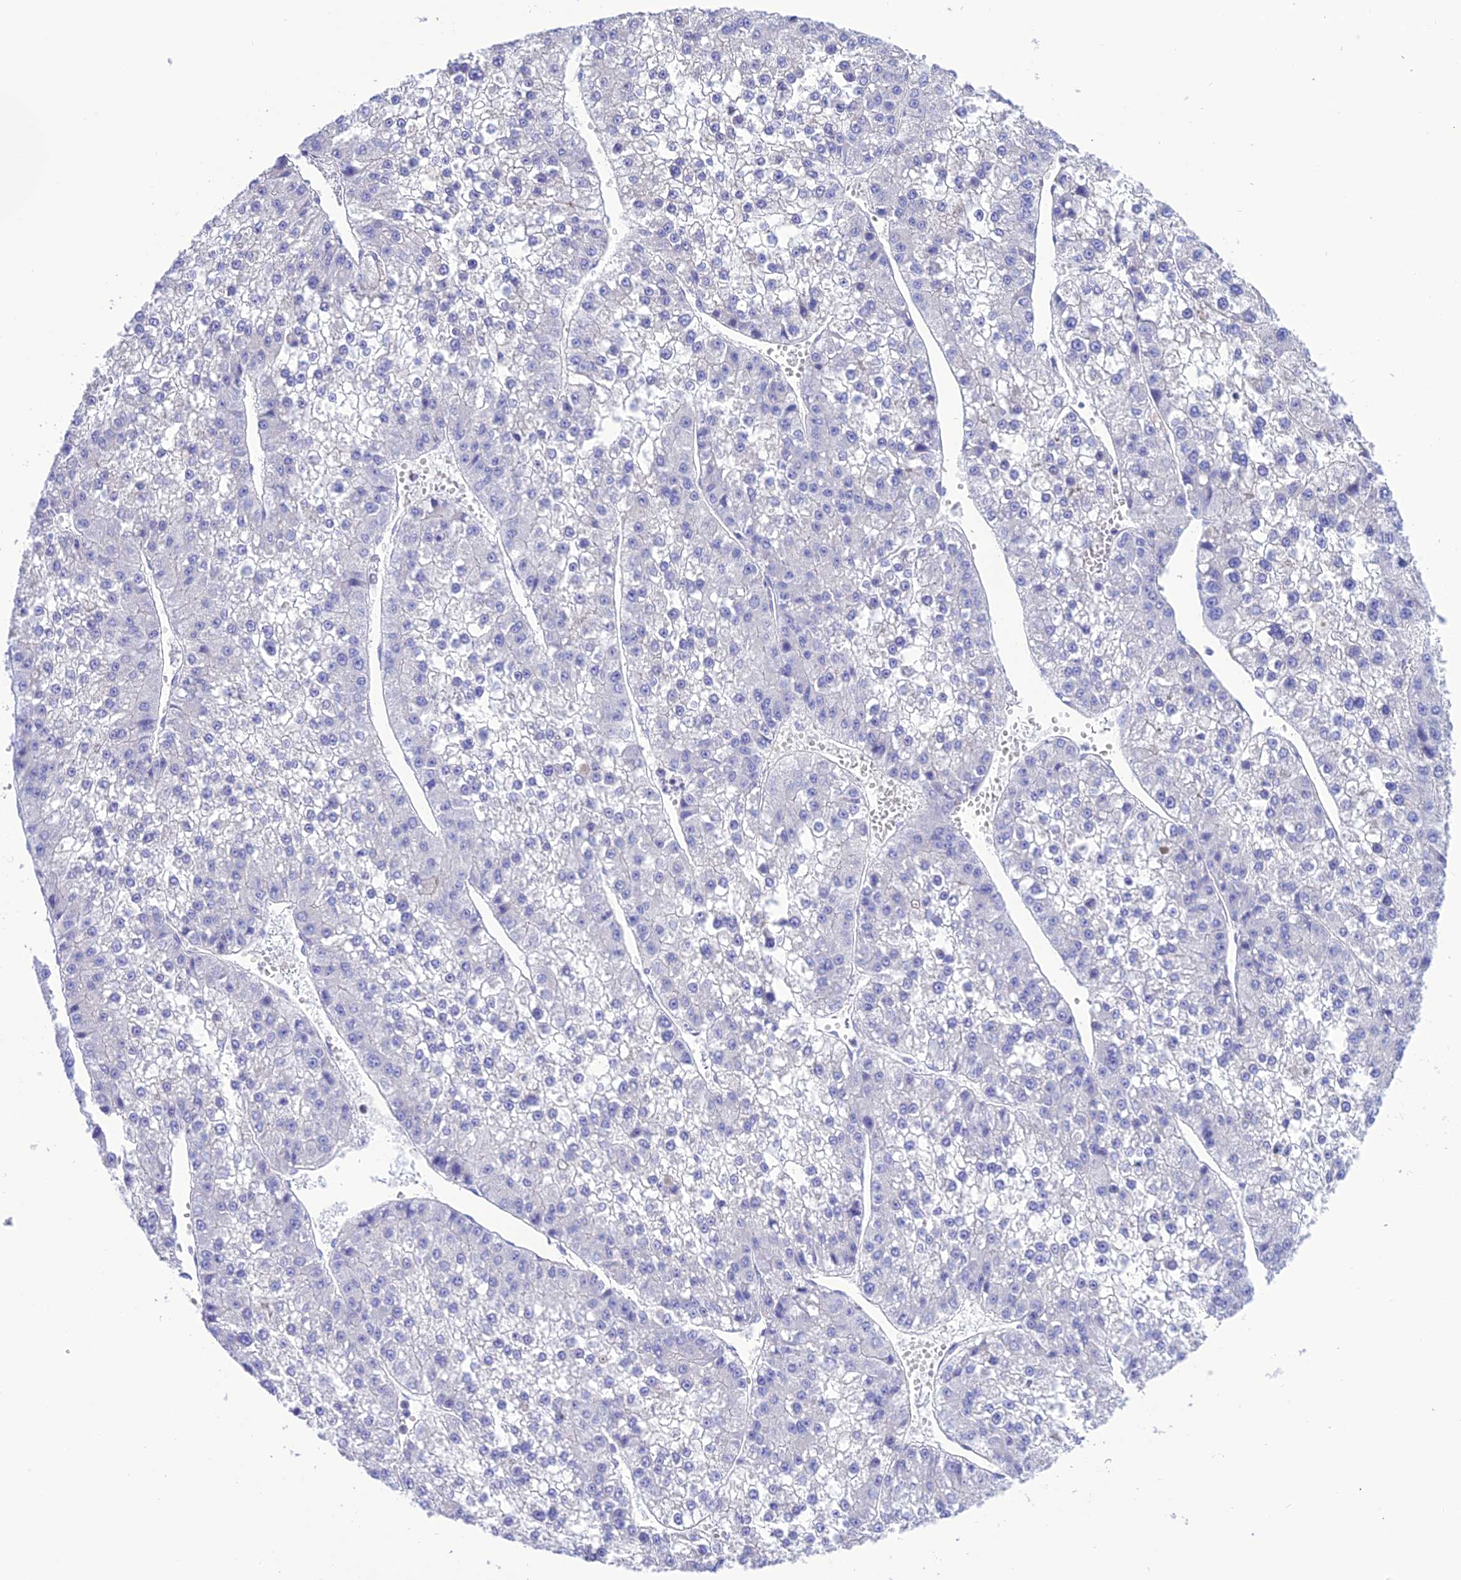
{"staining": {"intensity": "negative", "quantity": "none", "location": "none"}, "tissue": "liver cancer", "cell_type": "Tumor cells", "image_type": "cancer", "snomed": [{"axis": "morphology", "description": "Carcinoma, Hepatocellular, NOS"}, {"axis": "topography", "description": "Liver"}], "caption": "The histopathology image shows no staining of tumor cells in liver cancer (hepatocellular carcinoma). (DAB immunohistochemistry (IHC), high magnification).", "gene": "FRA10AC1", "patient": {"sex": "female", "age": 73}}